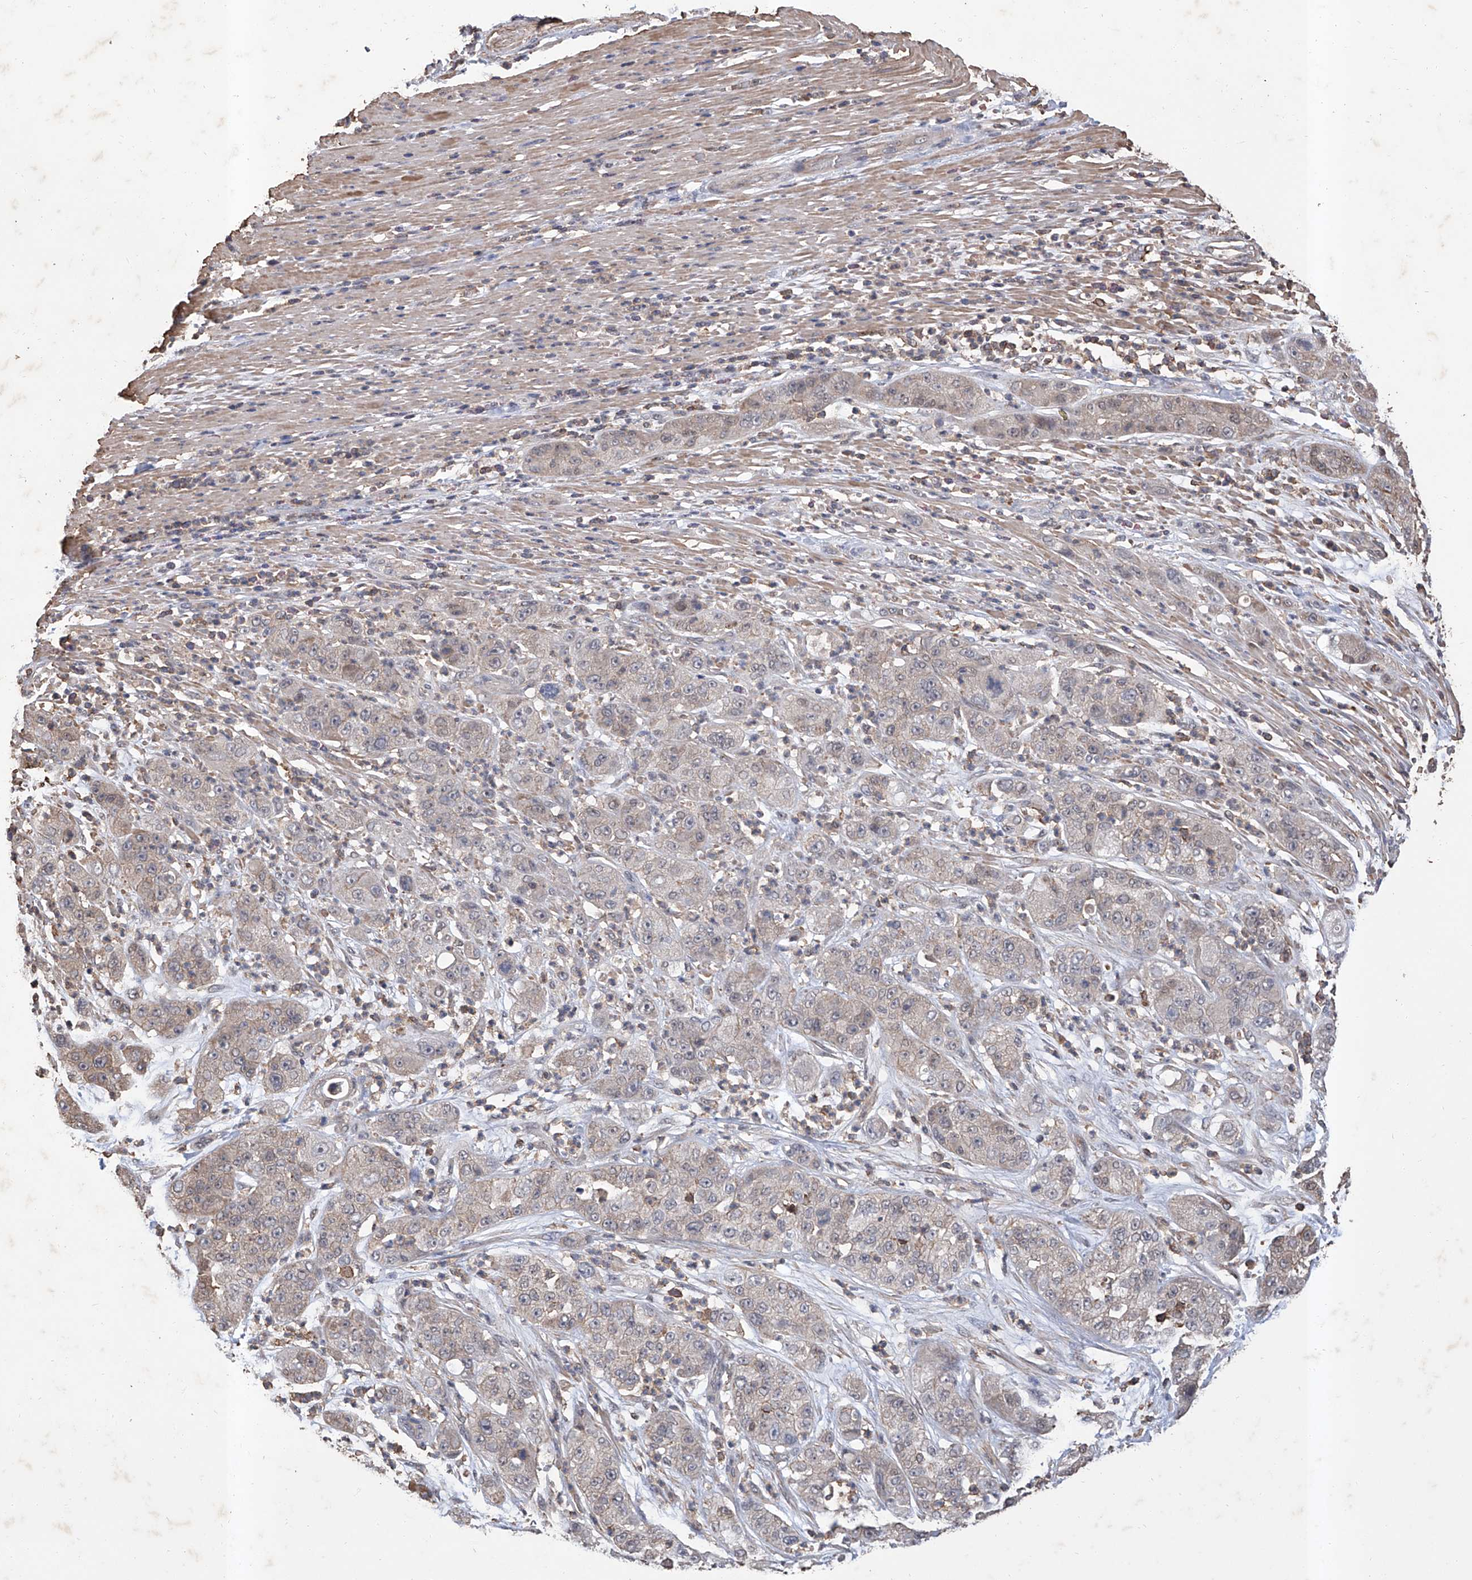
{"staining": {"intensity": "weak", "quantity": "<25%", "location": "cytoplasmic/membranous"}, "tissue": "pancreatic cancer", "cell_type": "Tumor cells", "image_type": "cancer", "snomed": [{"axis": "morphology", "description": "Adenocarcinoma, NOS"}, {"axis": "topography", "description": "Pancreas"}], "caption": "This is an IHC photomicrograph of pancreatic cancer. There is no expression in tumor cells.", "gene": "GPT", "patient": {"sex": "female", "age": 78}}